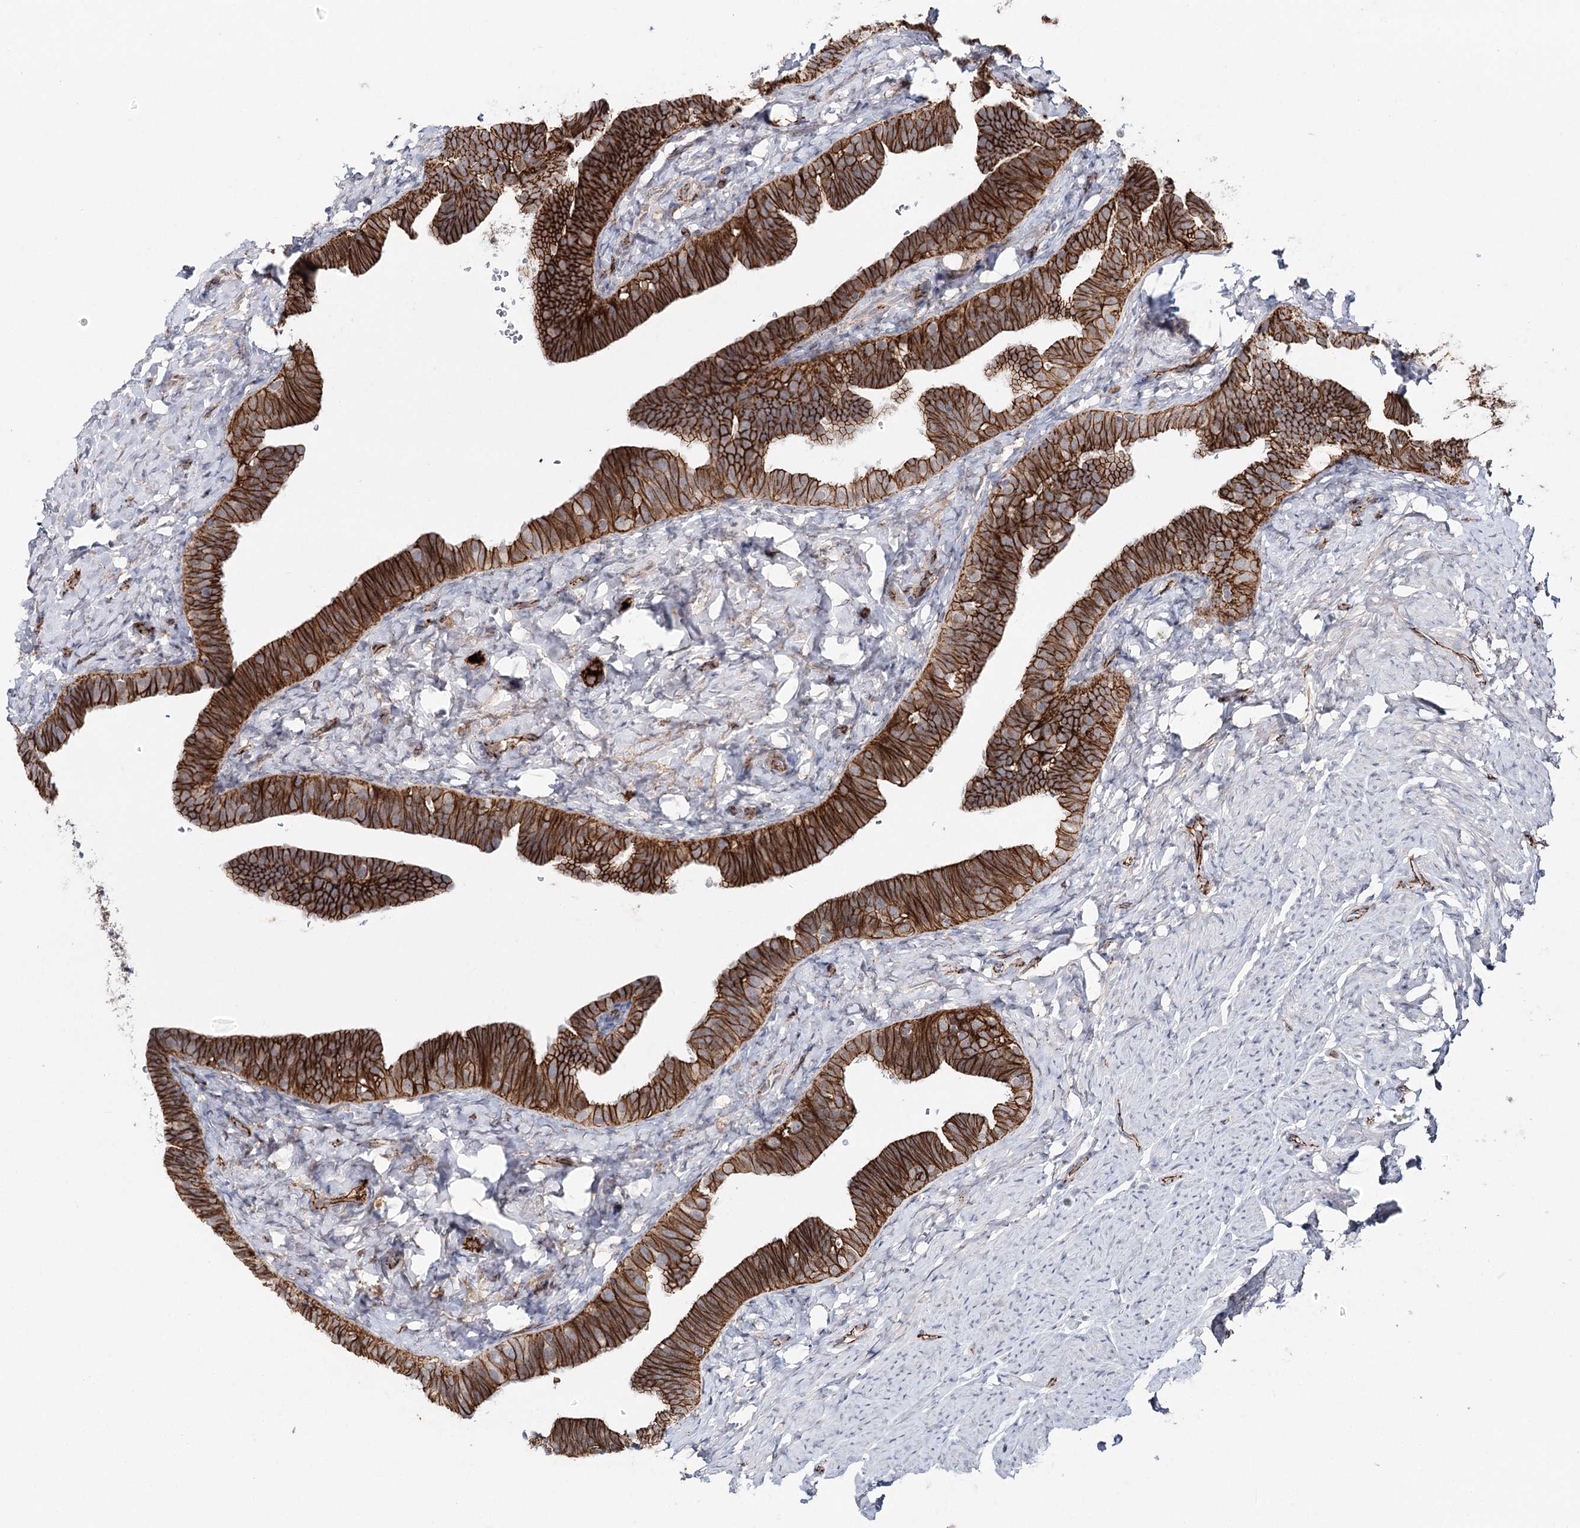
{"staining": {"intensity": "strong", "quantity": ">75%", "location": "cytoplasmic/membranous"}, "tissue": "fallopian tube", "cell_type": "Glandular cells", "image_type": "normal", "snomed": [{"axis": "morphology", "description": "Normal tissue, NOS"}, {"axis": "topography", "description": "Fallopian tube"}], "caption": "Protein expression by IHC displays strong cytoplasmic/membranous positivity in about >75% of glandular cells in normal fallopian tube.", "gene": "PKP4", "patient": {"sex": "female", "age": 39}}